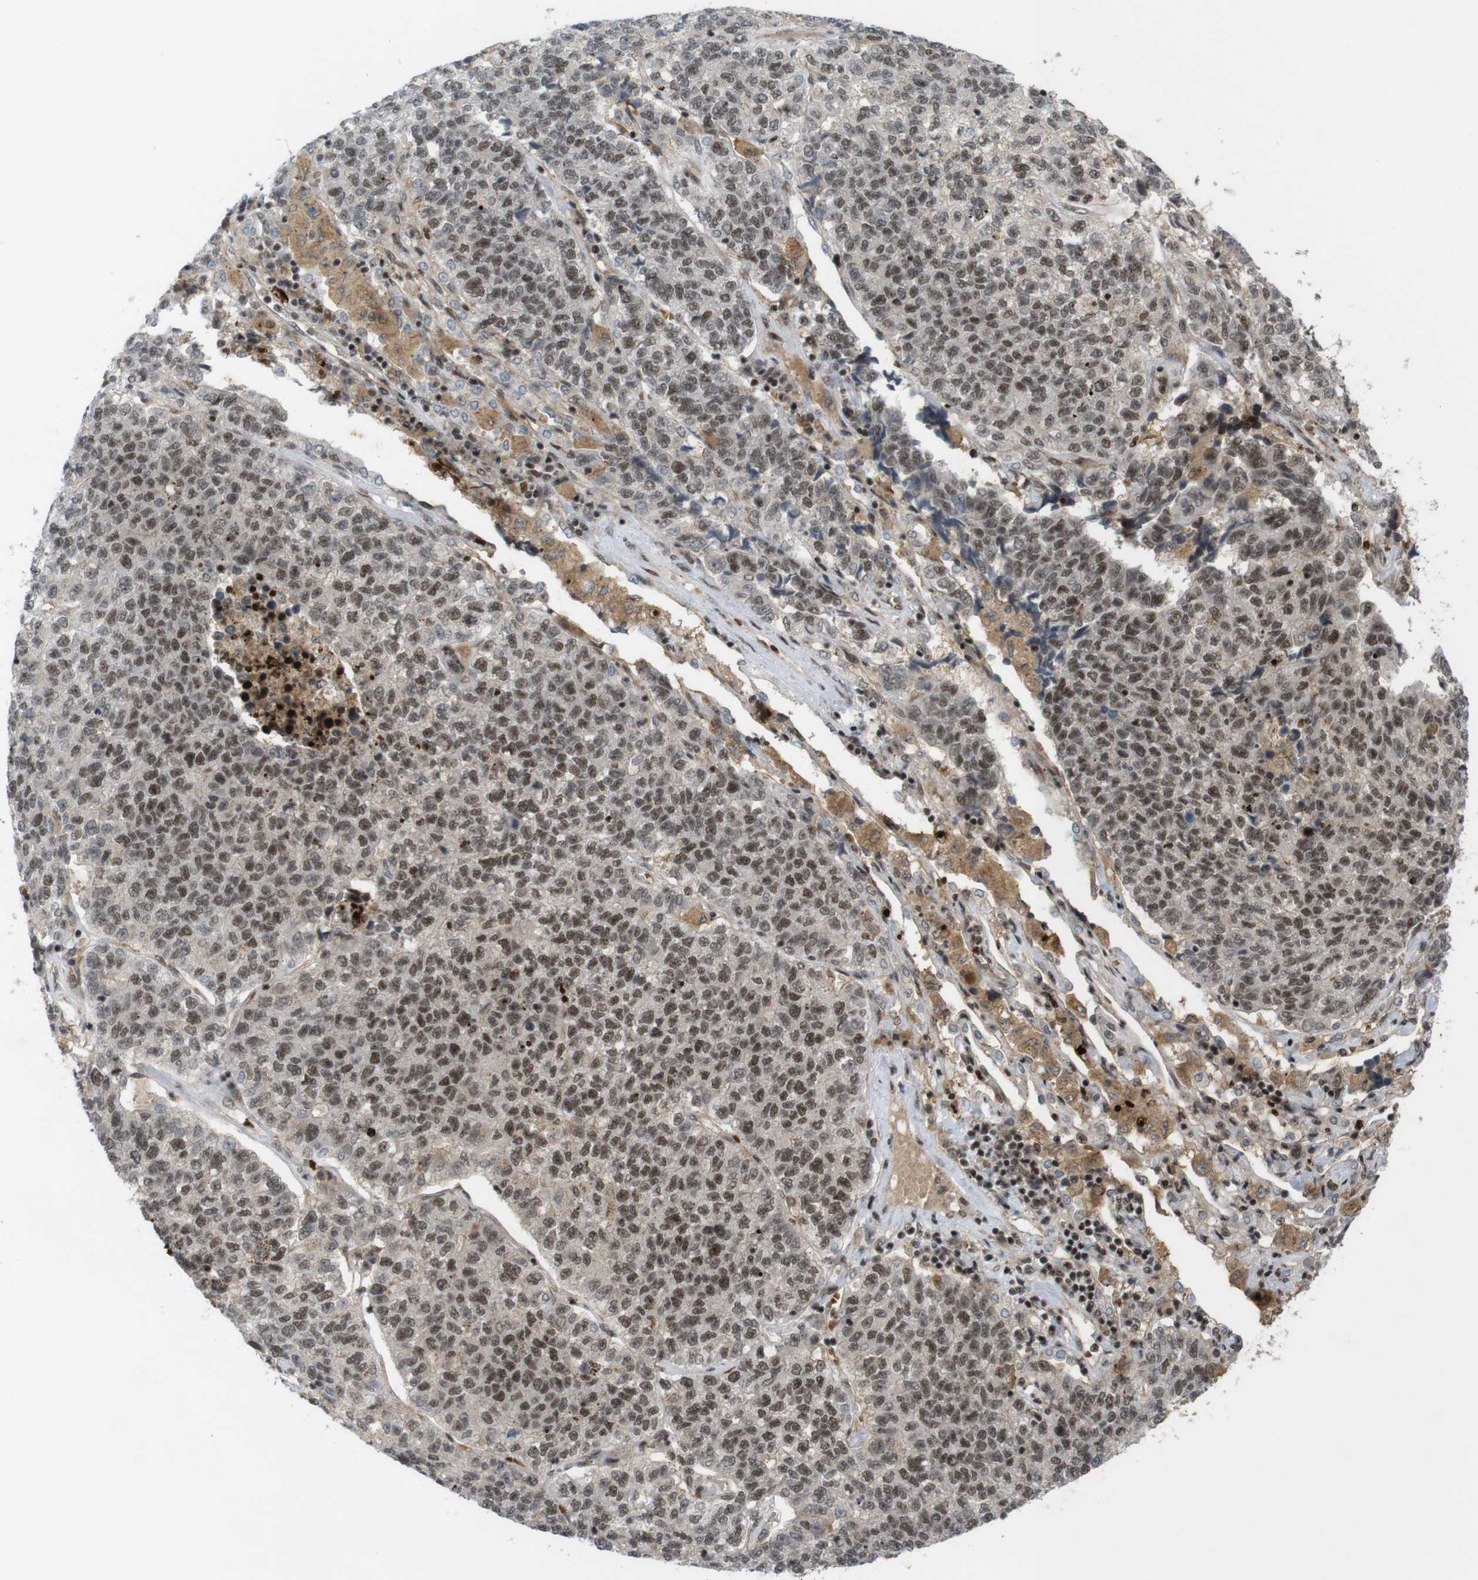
{"staining": {"intensity": "moderate", "quantity": ">75%", "location": "nuclear"}, "tissue": "lung cancer", "cell_type": "Tumor cells", "image_type": "cancer", "snomed": [{"axis": "morphology", "description": "Adenocarcinoma, NOS"}, {"axis": "topography", "description": "Lung"}], "caption": "Immunohistochemistry histopathology image of neoplastic tissue: lung adenocarcinoma stained using immunohistochemistry (IHC) exhibits medium levels of moderate protein expression localized specifically in the nuclear of tumor cells, appearing as a nuclear brown color.", "gene": "SP2", "patient": {"sex": "male", "age": 49}}